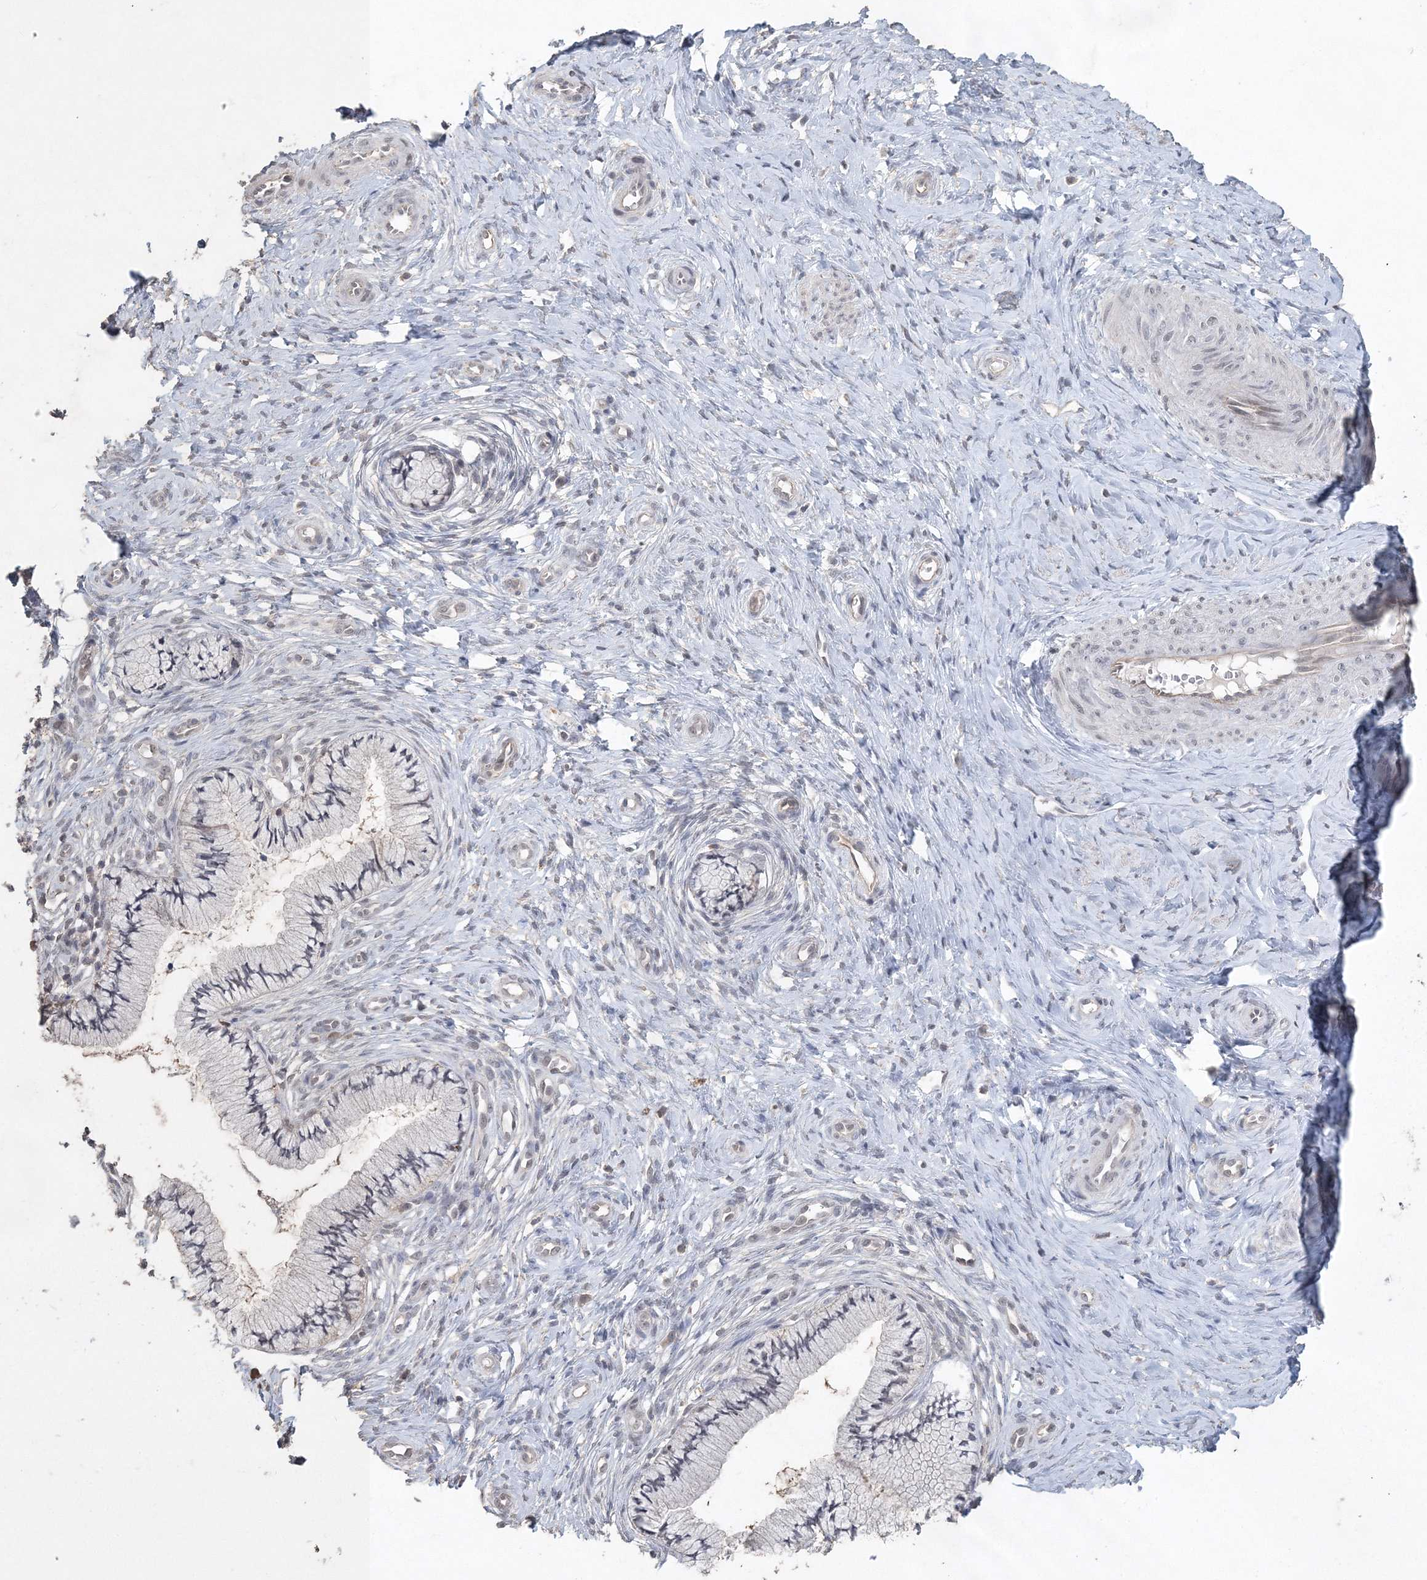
{"staining": {"intensity": "weak", "quantity": "<25%", "location": "cytoplasmic/membranous"}, "tissue": "cervix", "cell_type": "Glandular cells", "image_type": "normal", "snomed": [{"axis": "morphology", "description": "Normal tissue, NOS"}, {"axis": "topography", "description": "Cervix"}], "caption": "A micrograph of cervix stained for a protein displays no brown staining in glandular cells. The staining is performed using DAB (3,3'-diaminobenzidine) brown chromogen with nuclei counter-stained in using hematoxylin.", "gene": "UIMC1", "patient": {"sex": "female", "age": 36}}